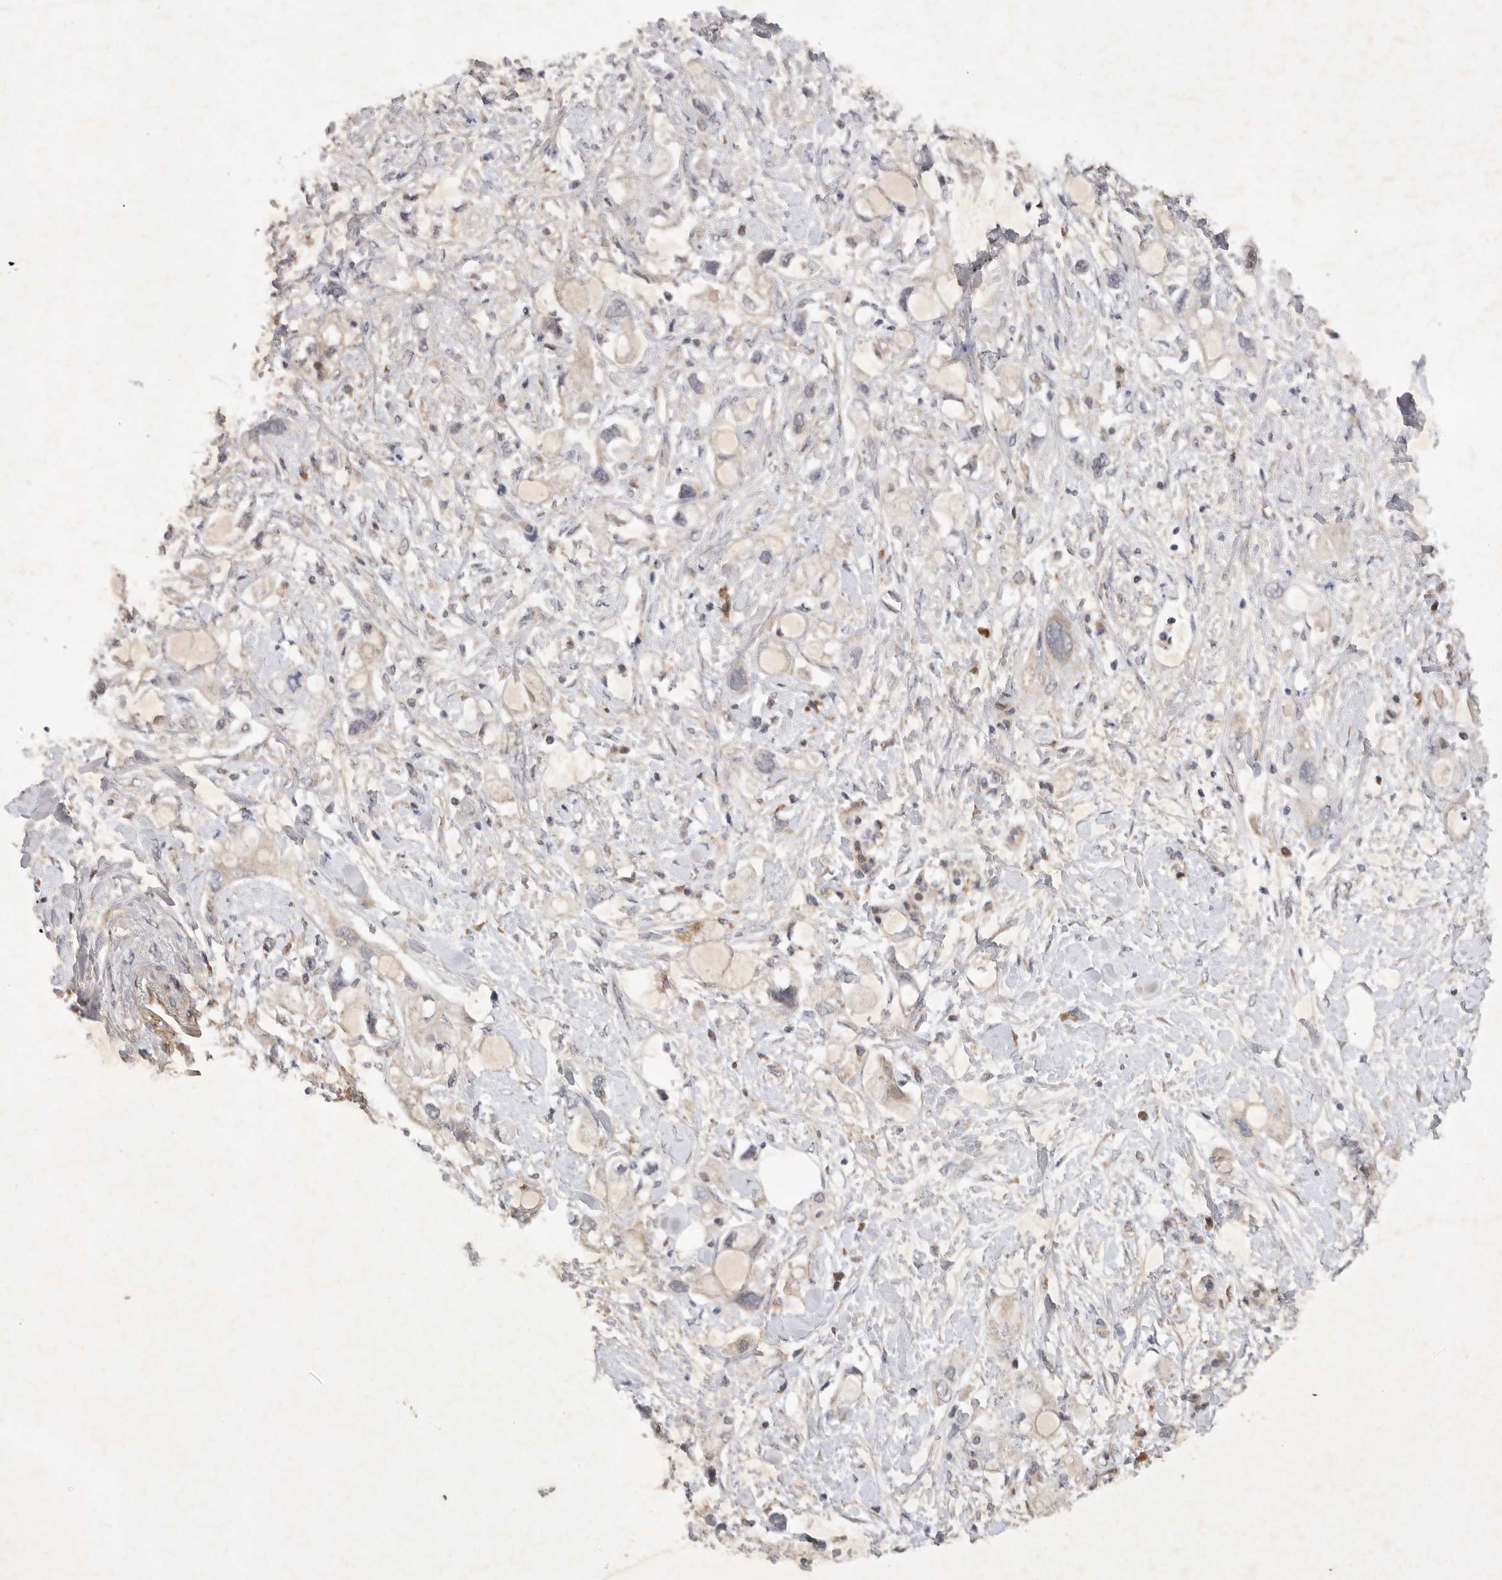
{"staining": {"intensity": "moderate", "quantity": "<25%", "location": "cytoplasmic/membranous"}, "tissue": "pancreatic cancer", "cell_type": "Tumor cells", "image_type": "cancer", "snomed": [{"axis": "morphology", "description": "Adenocarcinoma, NOS"}, {"axis": "topography", "description": "Pancreas"}], "caption": "Tumor cells show low levels of moderate cytoplasmic/membranous positivity in approximately <25% of cells in human pancreatic adenocarcinoma. Using DAB (3,3'-diaminobenzidine) (brown) and hematoxylin (blue) stains, captured at high magnification using brightfield microscopy.", "gene": "EDEM3", "patient": {"sex": "female", "age": 56}}